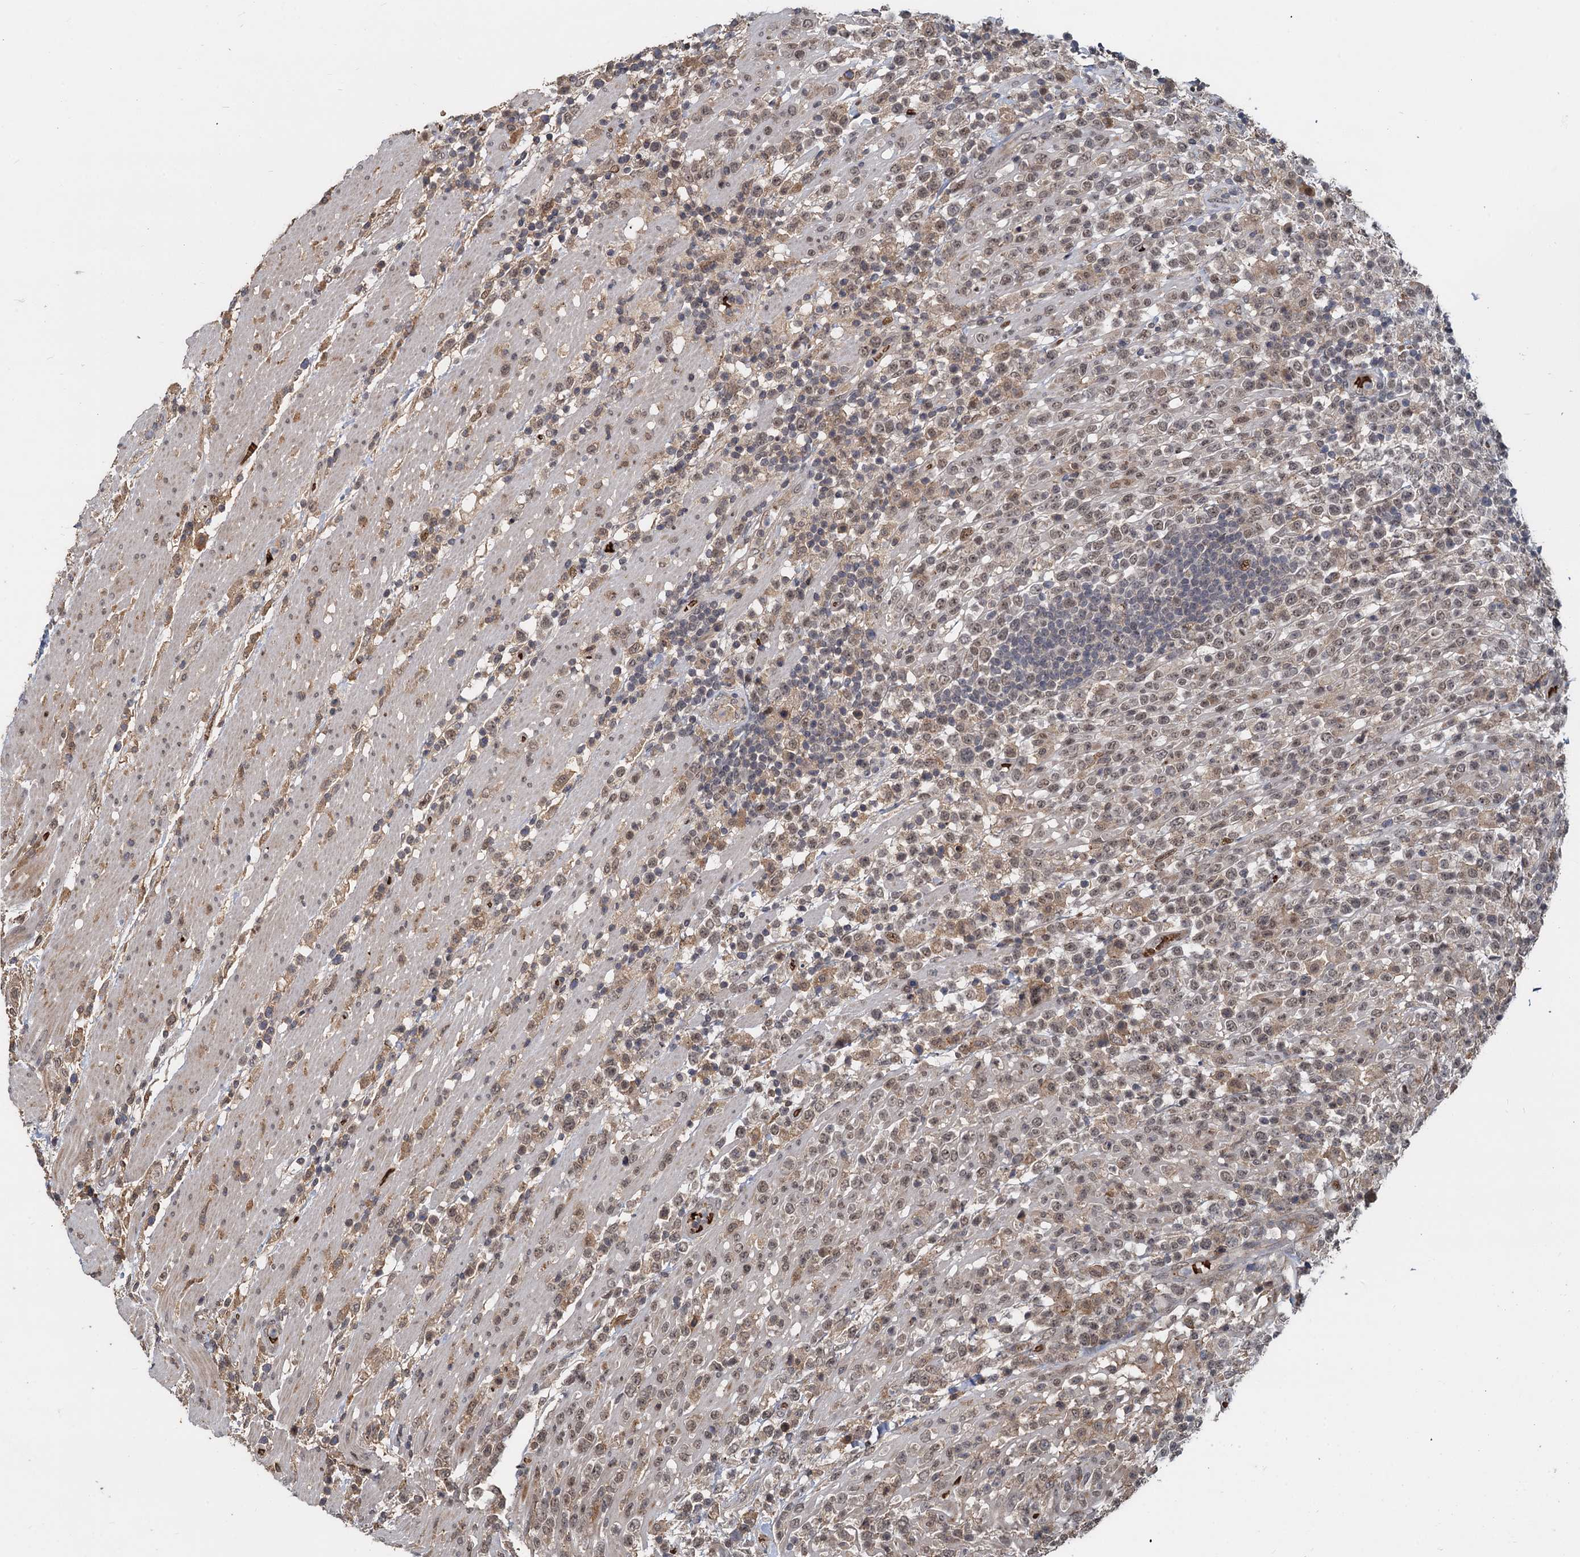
{"staining": {"intensity": "weak", "quantity": ">75%", "location": "nuclear"}, "tissue": "lymphoma", "cell_type": "Tumor cells", "image_type": "cancer", "snomed": [{"axis": "morphology", "description": "Malignant lymphoma, non-Hodgkin's type, High grade"}, {"axis": "topography", "description": "Colon"}], "caption": "Brown immunohistochemical staining in high-grade malignant lymphoma, non-Hodgkin's type displays weak nuclear staining in approximately >75% of tumor cells. (DAB (3,3'-diaminobenzidine) IHC with brightfield microscopy, high magnification).", "gene": "FANCI", "patient": {"sex": "female", "age": 53}}